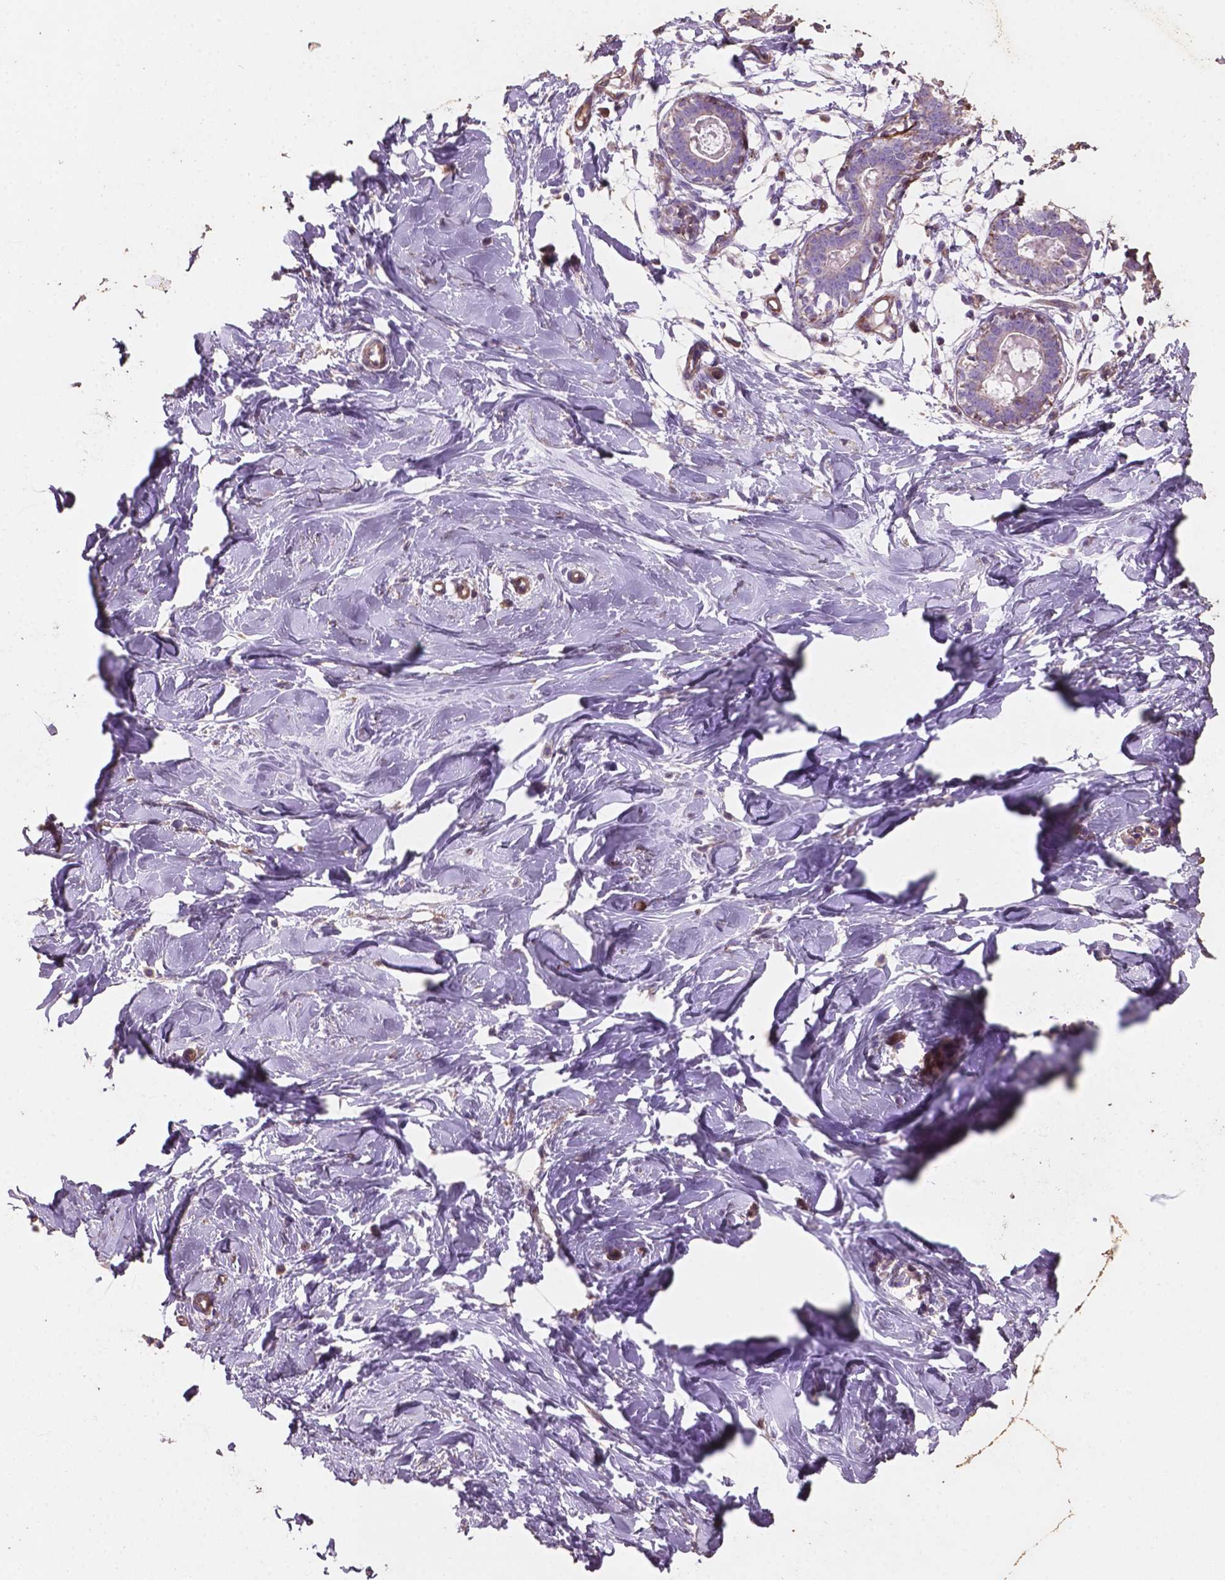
{"staining": {"intensity": "weak", "quantity": ">75%", "location": "cytoplasmic/membranous"}, "tissue": "breast", "cell_type": "Adipocytes", "image_type": "normal", "snomed": [{"axis": "morphology", "description": "Normal tissue, NOS"}, {"axis": "topography", "description": "Breast"}], "caption": "A low amount of weak cytoplasmic/membranous expression is present in about >75% of adipocytes in unremarkable breast.", "gene": "COMMD4", "patient": {"sex": "female", "age": 27}}